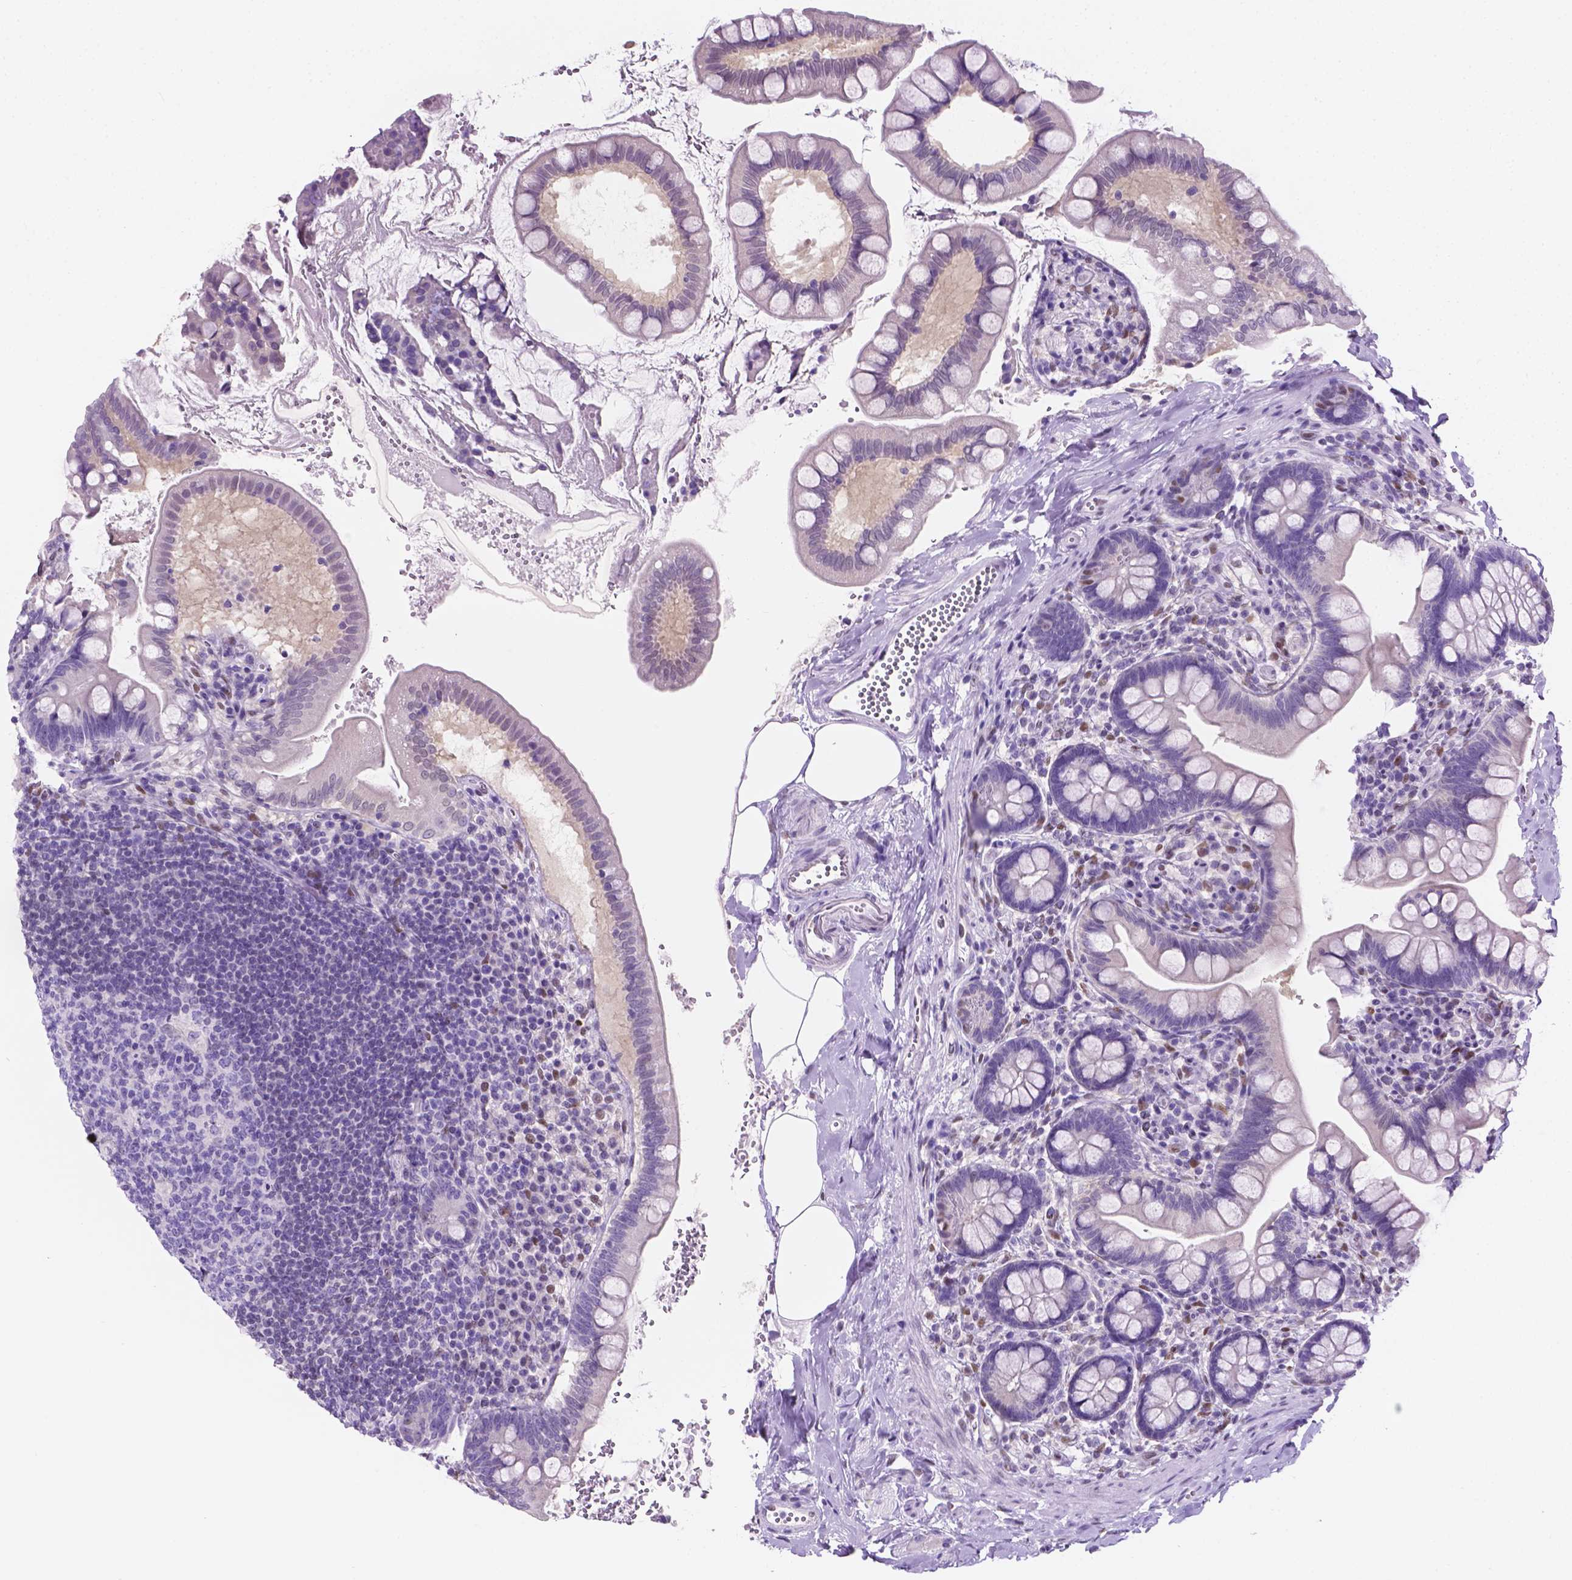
{"staining": {"intensity": "negative", "quantity": "none", "location": "none"}, "tissue": "small intestine", "cell_type": "Glandular cells", "image_type": "normal", "snomed": [{"axis": "morphology", "description": "Normal tissue, NOS"}, {"axis": "topography", "description": "Small intestine"}], "caption": "Glandular cells show no significant expression in benign small intestine. Nuclei are stained in blue.", "gene": "TMEM210", "patient": {"sex": "female", "age": 56}}